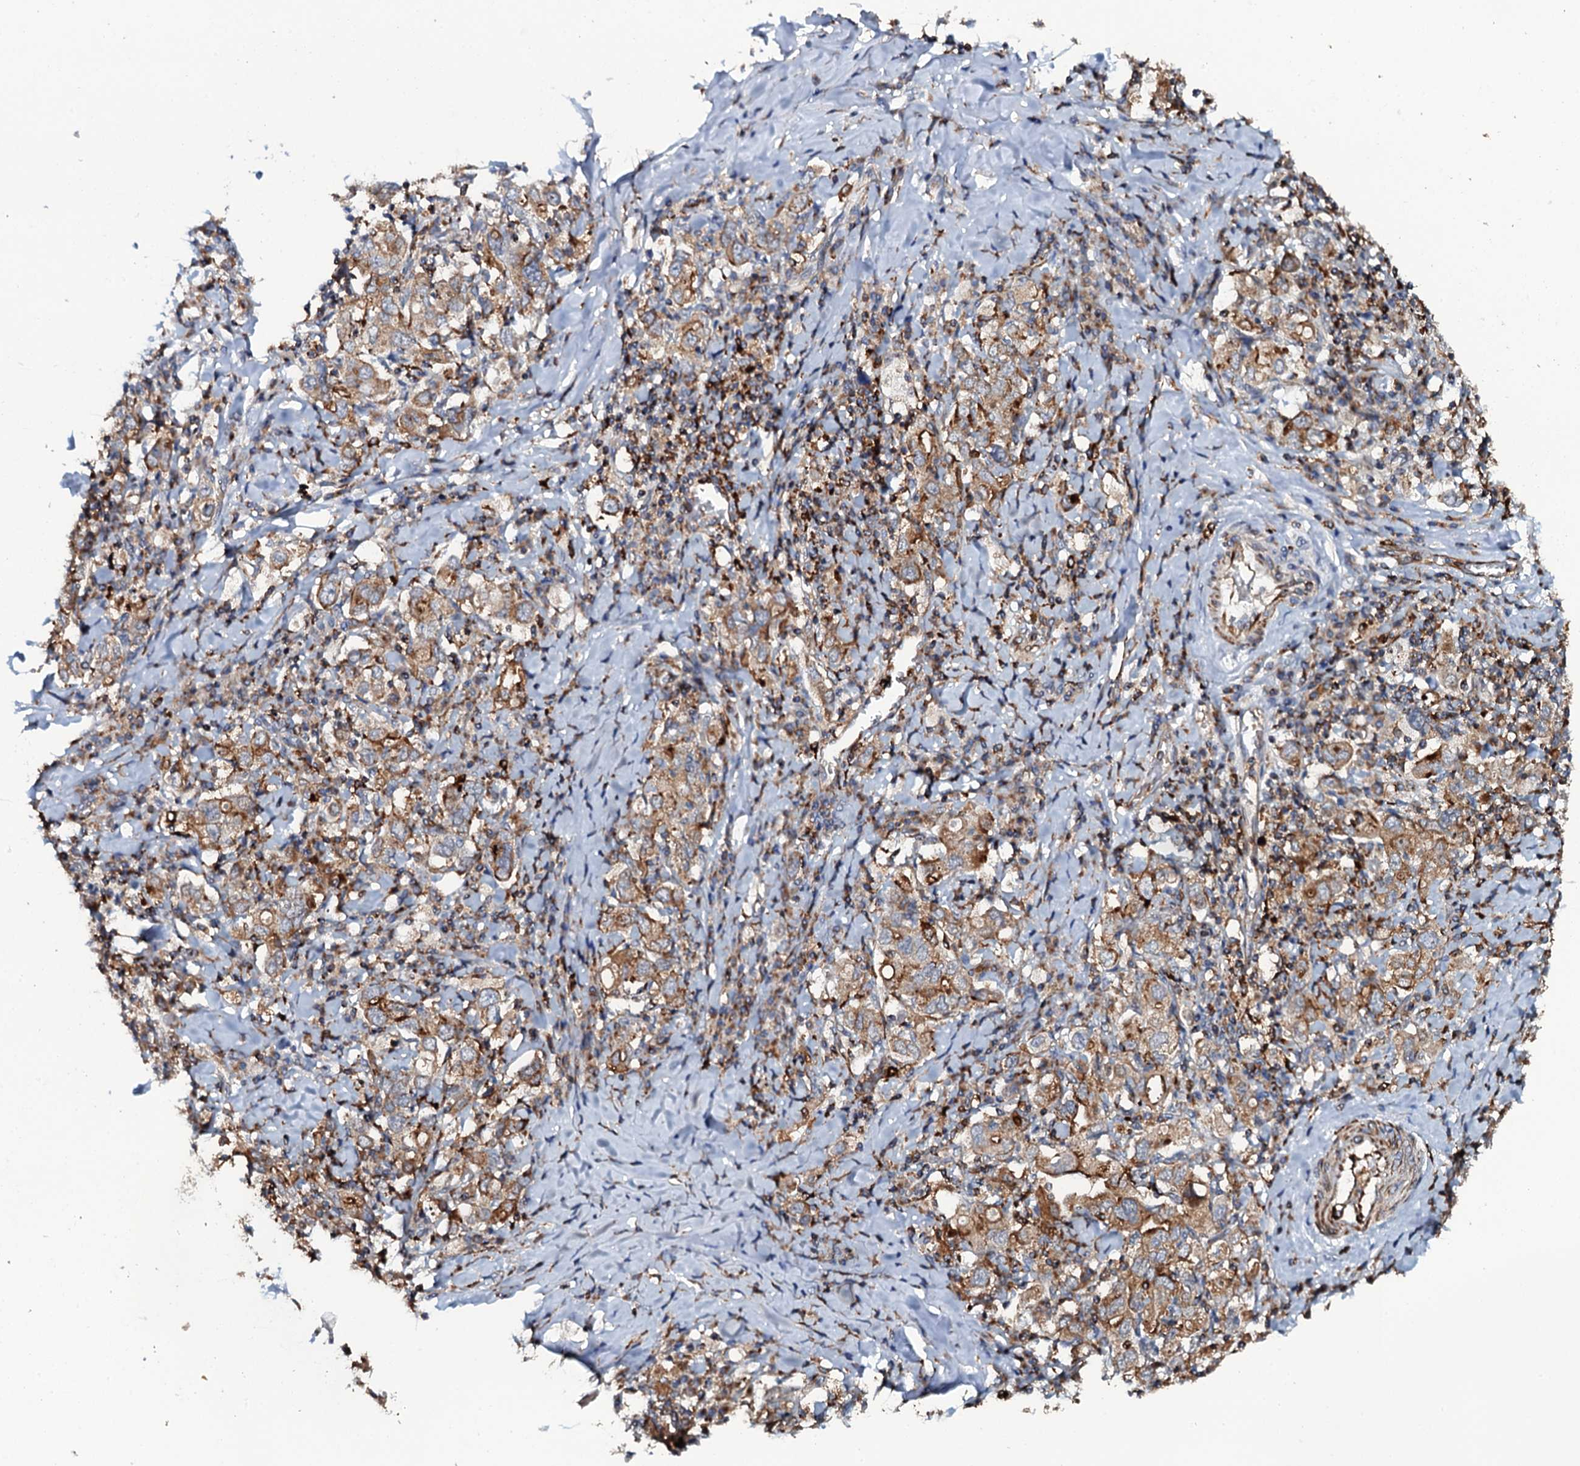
{"staining": {"intensity": "moderate", "quantity": ">75%", "location": "cytoplasmic/membranous"}, "tissue": "stomach cancer", "cell_type": "Tumor cells", "image_type": "cancer", "snomed": [{"axis": "morphology", "description": "Adenocarcinoma, NOS"}, {"axis": "topography", "description": "Stomach, upper"}], "caption": "A brown stain shows moderate cytoplasmic/membranous expression of a protein in human stomach cancer (adenocarcinoma) tumor cells. (Stains: DAB (3,3'-diaminobenzidine) in brown, nuclei in blue, Microscopy: brightfield microscopy at high magnification).", "gene": "VAMP8", "patient": {"sex": "male", "age": 62}}